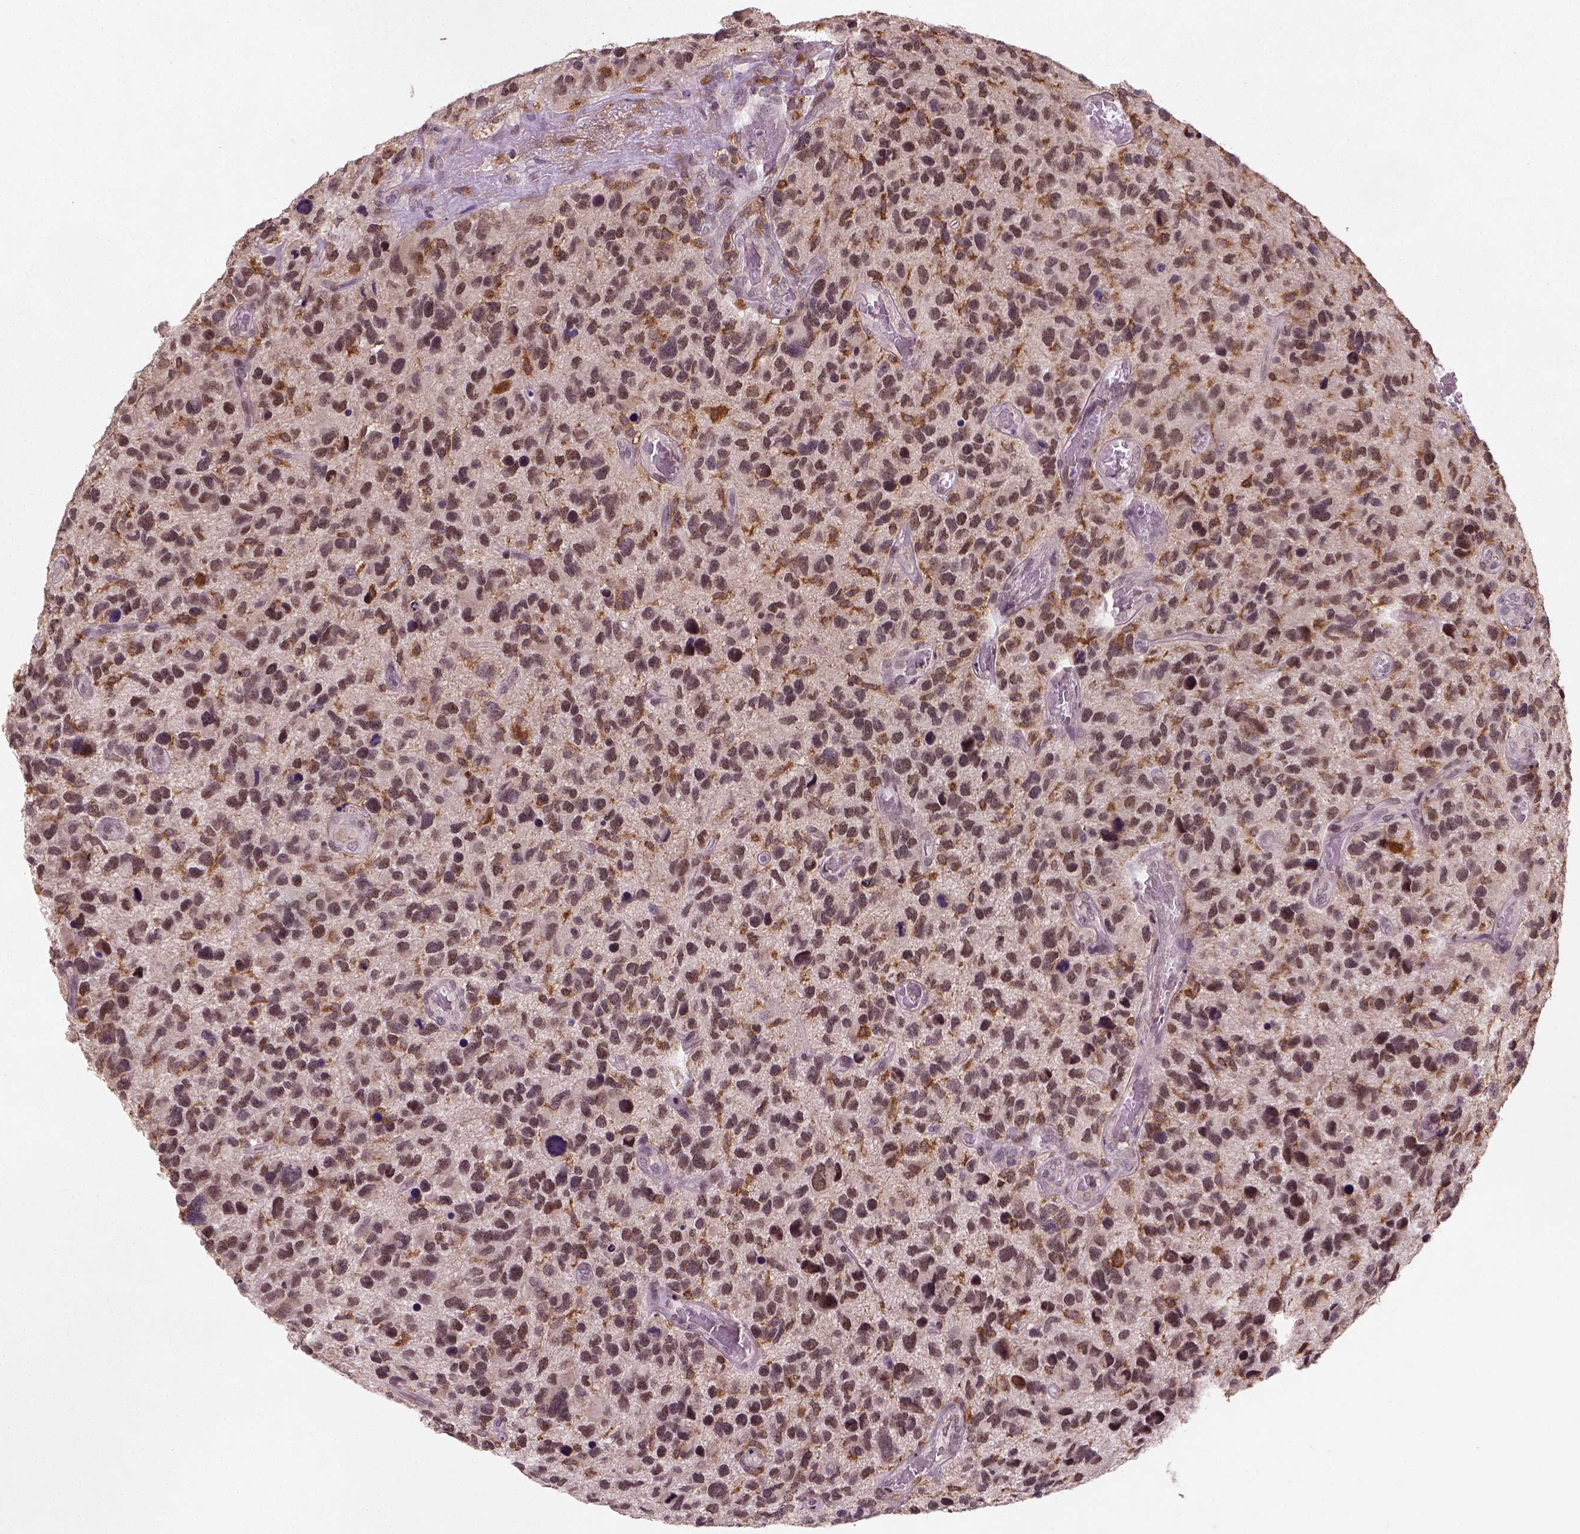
{"staining": {"intensity": "negative", "quantity": "none", "location": "none"}, "tissue": "glioma", "cell_type": "Tumor cells", "image_type": "cancer", "snomed": [{"axis": "morphology", "description": "Glioma, malignant, NOS"}, {"axis": "morphology", "description": "Glioma, malignant, High grade"}, {"axis": "topography", "description": "Brain"}], "caption": "Glioma was stained to show a protein in brown. There is no significant positivity in tumor cells. (DAB immunohistochemistry (IHC) visualized using brightfield microscopy, high magnification).", "gene": "CAMKK1", "patient": {"sex": "female", "age": 71}}